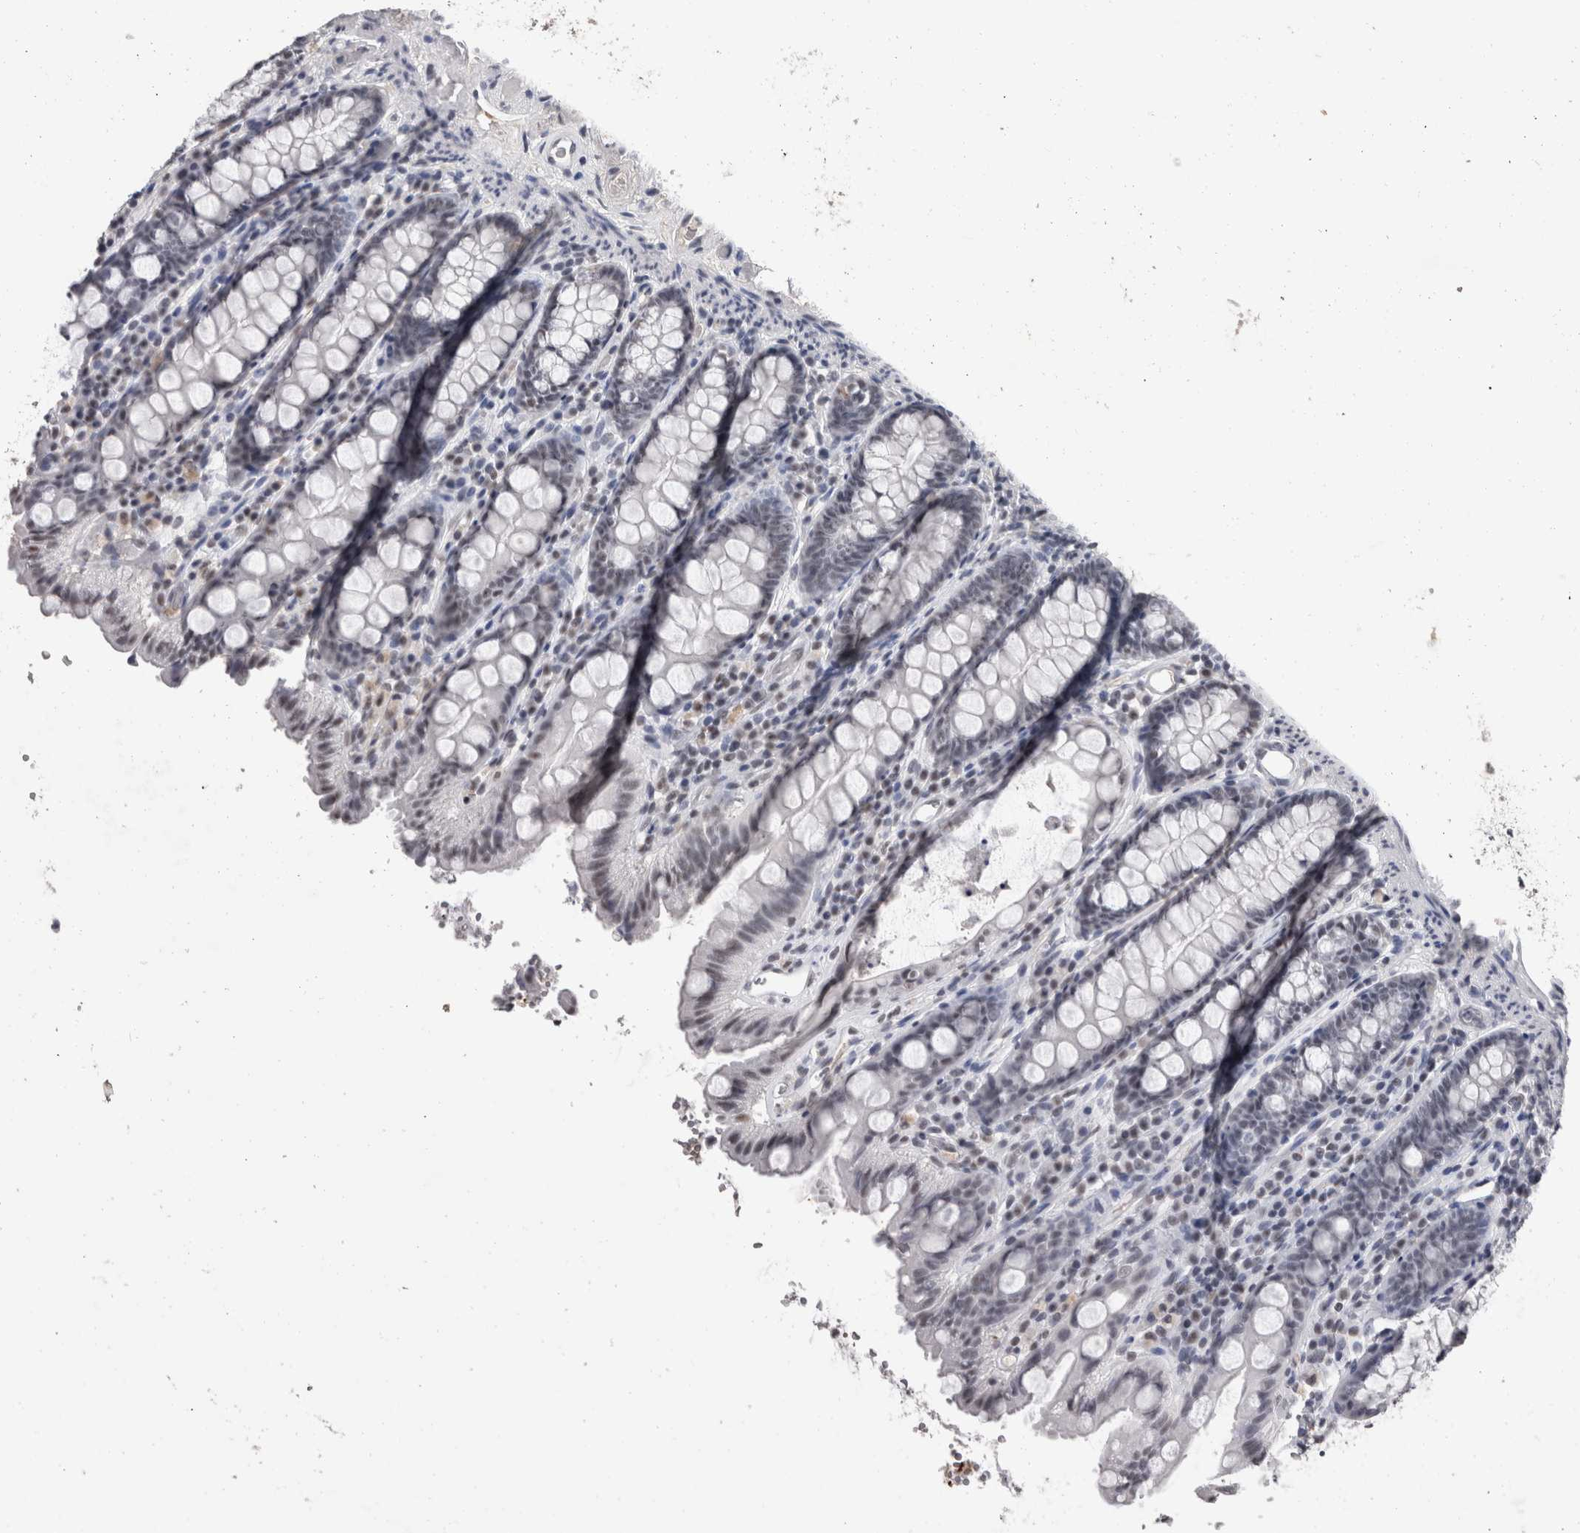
{"staining": {"intensity": "negative", "quantity": "none", "location": "none"}, "tissue": "colon", "cell_type": "Endothelial cells", "image_type": "normal", "snomed": [{"axis": "morphology", "description": "Normal tissue, NOS"}, {"axis": "topography", "description": "Colon"}, {"axis": "topography", "description": "Peripheral nerve tissue"}], "caption": "Endothelial cells show no significant positivity in benign colon. The staining was performed using DAB to visualize the protein expression in brown, while the nuclei were stained in blue with hematoxylin (Magnification: 20x).", "gene": "DDX17", "patient": {"sex": "female", "age": 61}}